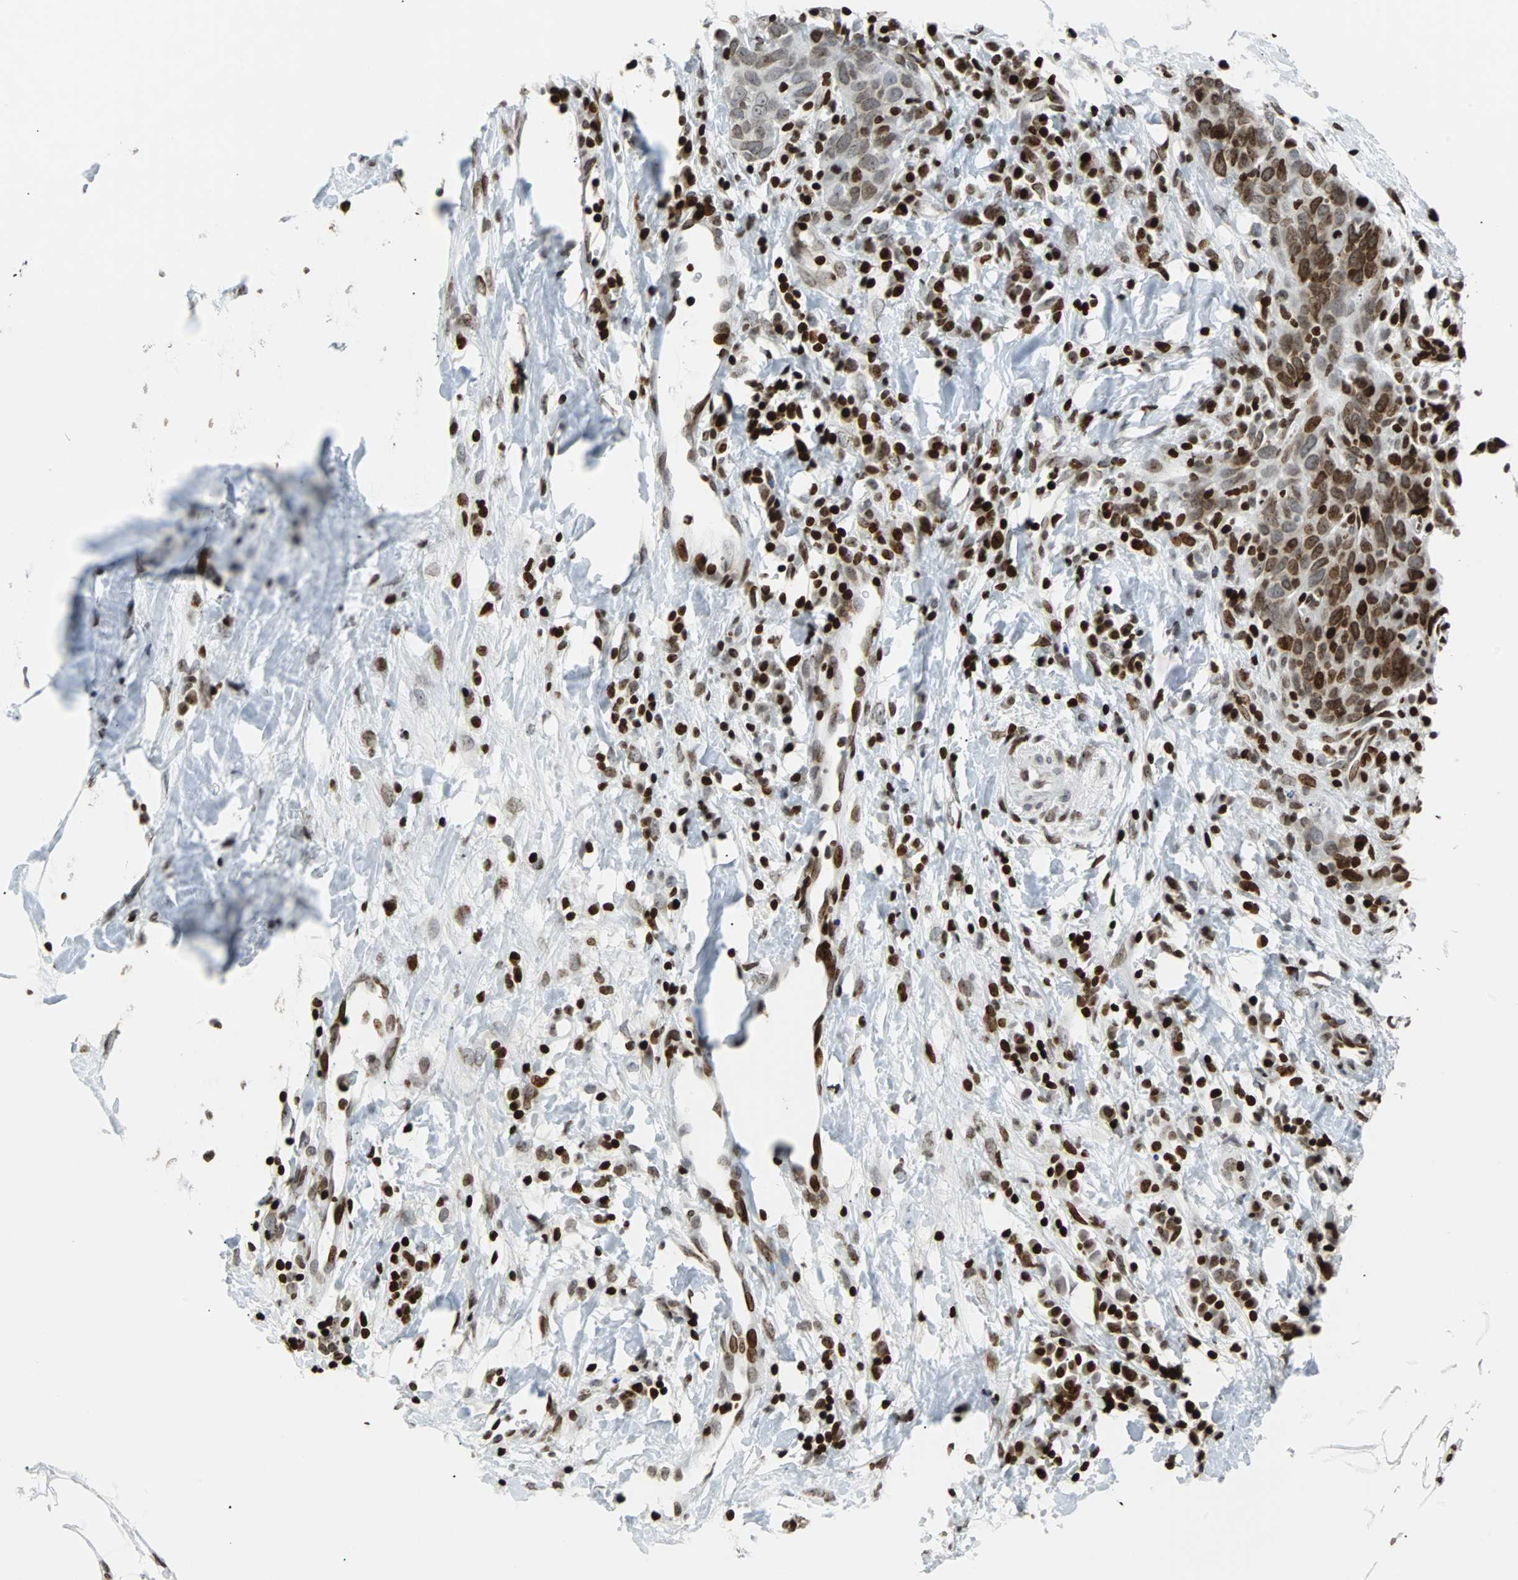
{"staining": {"intensity": "strong", "quantity": ">75%", "location": "nuclear"}, "tissue": "breast cancer", "cell_type": "Tumor cells", "image_type": "cancer", "snomed": [{"axis": "morphology", "description": "Duct carcinoma"}, {"axis": "topography", "description": "Breast"}], "caption": "There is high levels of strong nuclear expression in tumor cells of breast cancer, as demonstrated by immunohistochemical staining (brown color).", "gene": "ZNF131", "patient": {"sex": "female", "age": 37}}